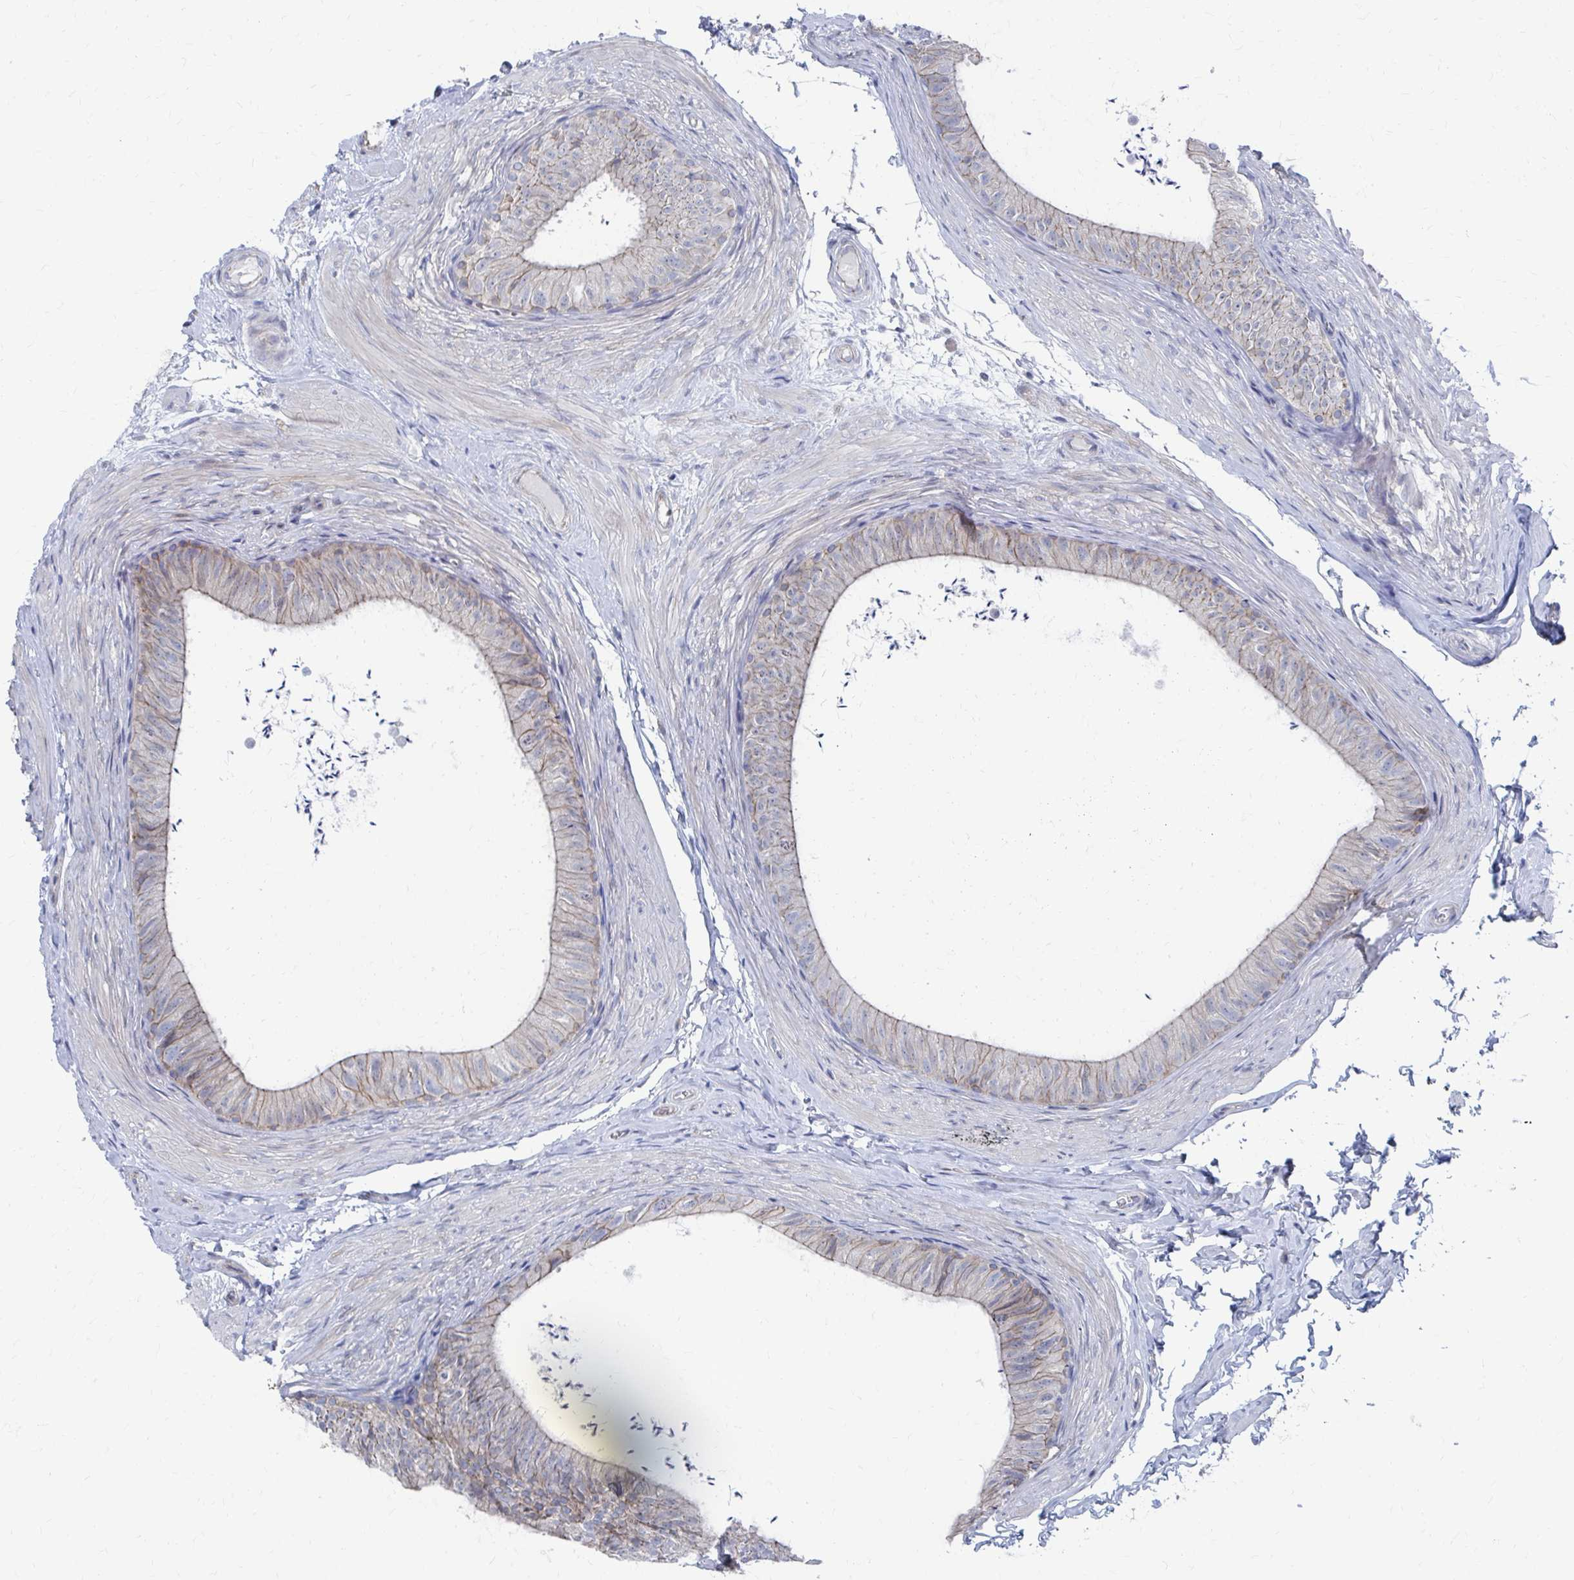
{"staining": {"intensity": "weak", "quantity": "<25%", "location": "cytoplasmic/membranous"}, "tissue": "epididymis", "cell_type": "Glandular cells", "image_type": "normal", "snomed": [{"axis": "morphology", "description": "Normal tissue, NOS"}, {"axis": "topography", "description": "Epididymis, spermatic cord, NOS"}, {"axis": "topography", "description": "Epididymis"}, {"axis": "topography", "description": "Peripheral nerve tissue"}], "caption": "This is an IHC image of normal human epididymis. There is no expression in glandular cells.", "gene": "PLEKHG7", "patient": {"sex": "male", "age": 29}}